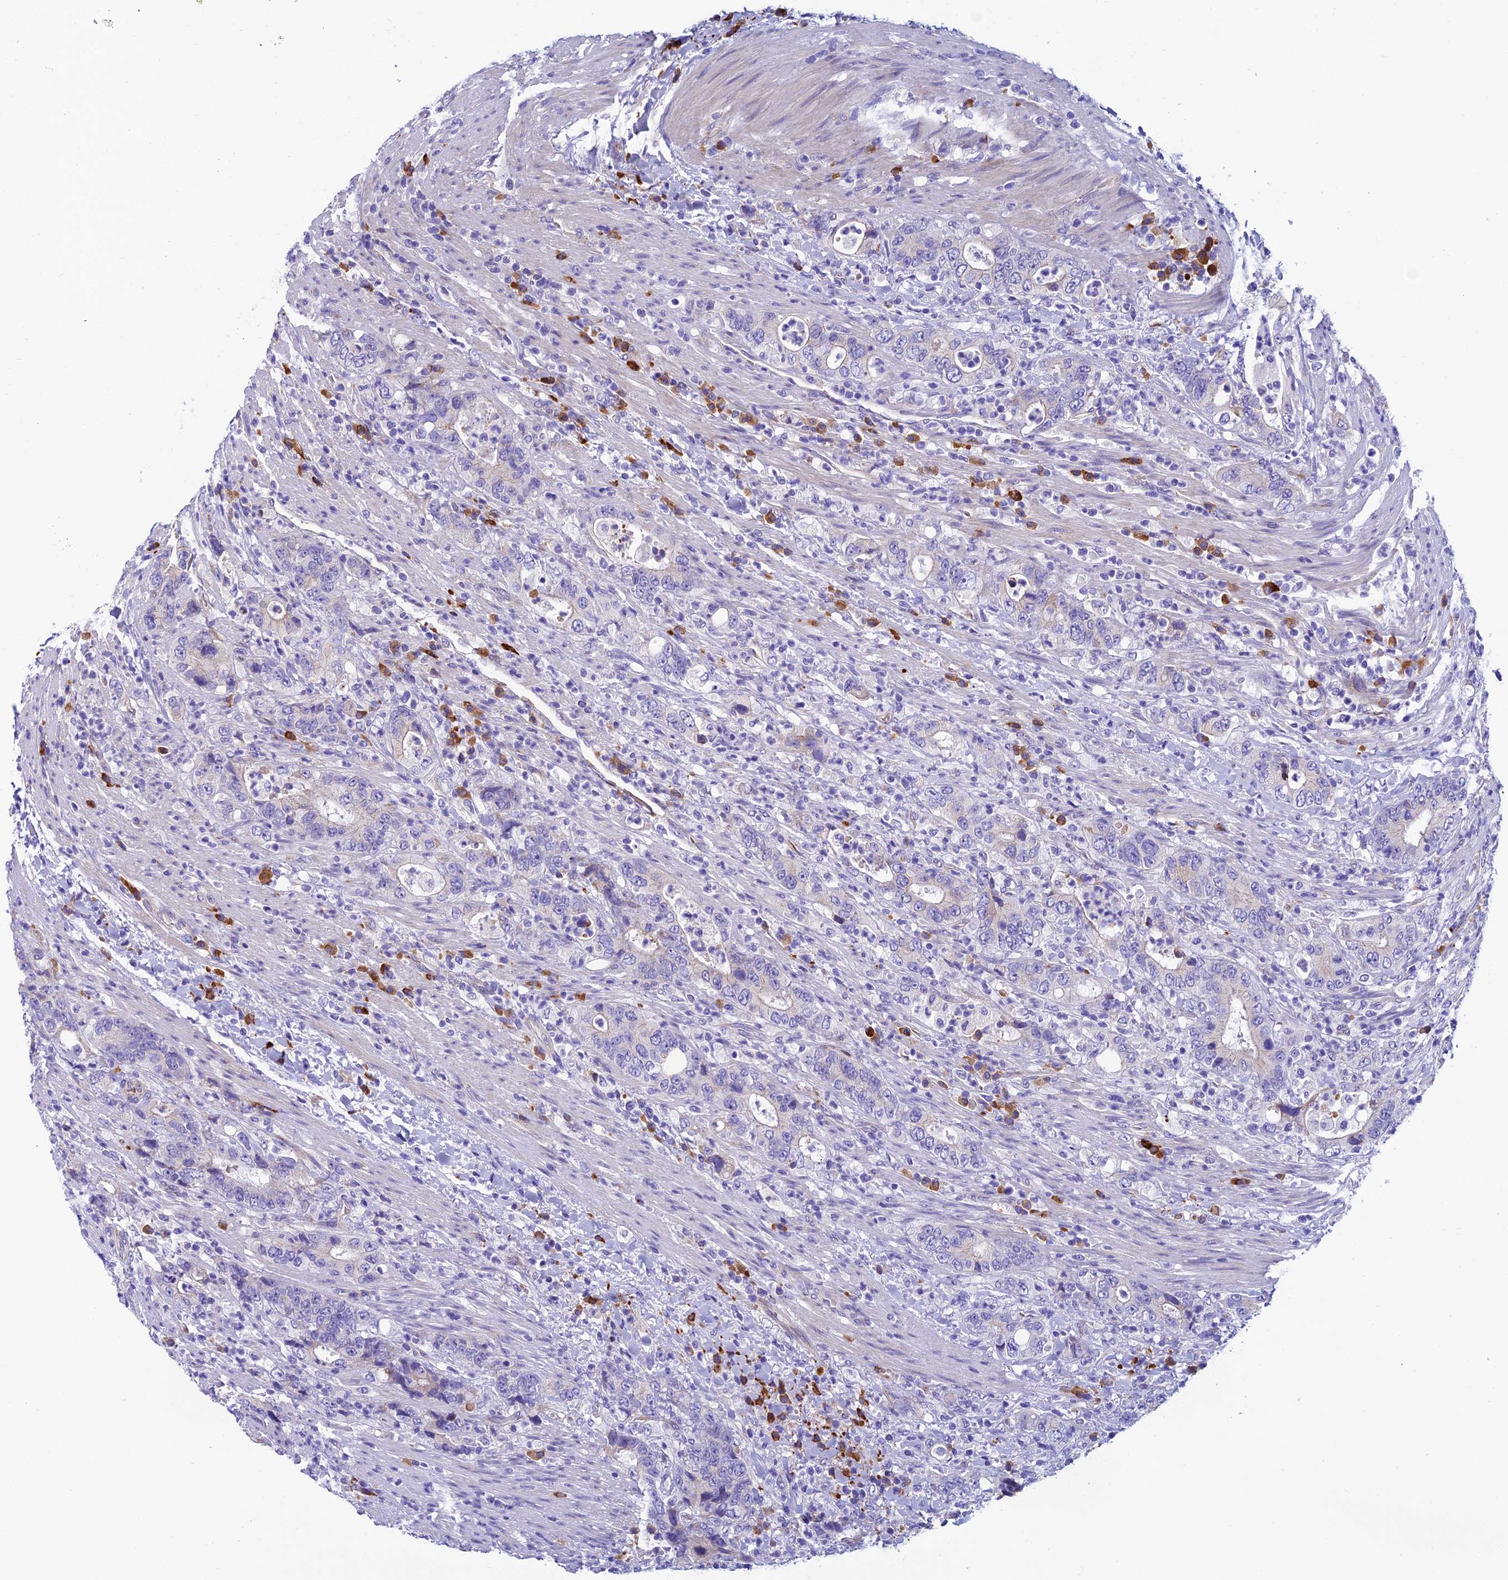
{"staining": {"intensity": "negative", "quantity": "none", "location": "none"}, "tissue": "colorectal cancer", "cell_type": "Tumor cells", "image_type": "cancer", "snomed": [{"axis": "morphology", "description": "Adenocarcinoma, NOS"}, {"axis": "topography", "description": "Colon"}], "caption": "Adenocarcinoma (colorectal) was stained to show a protein in brown. There is no significant staining in tumor cells.", "gene": "MACIR", "patient": {"sex": "female", "age": 75}}